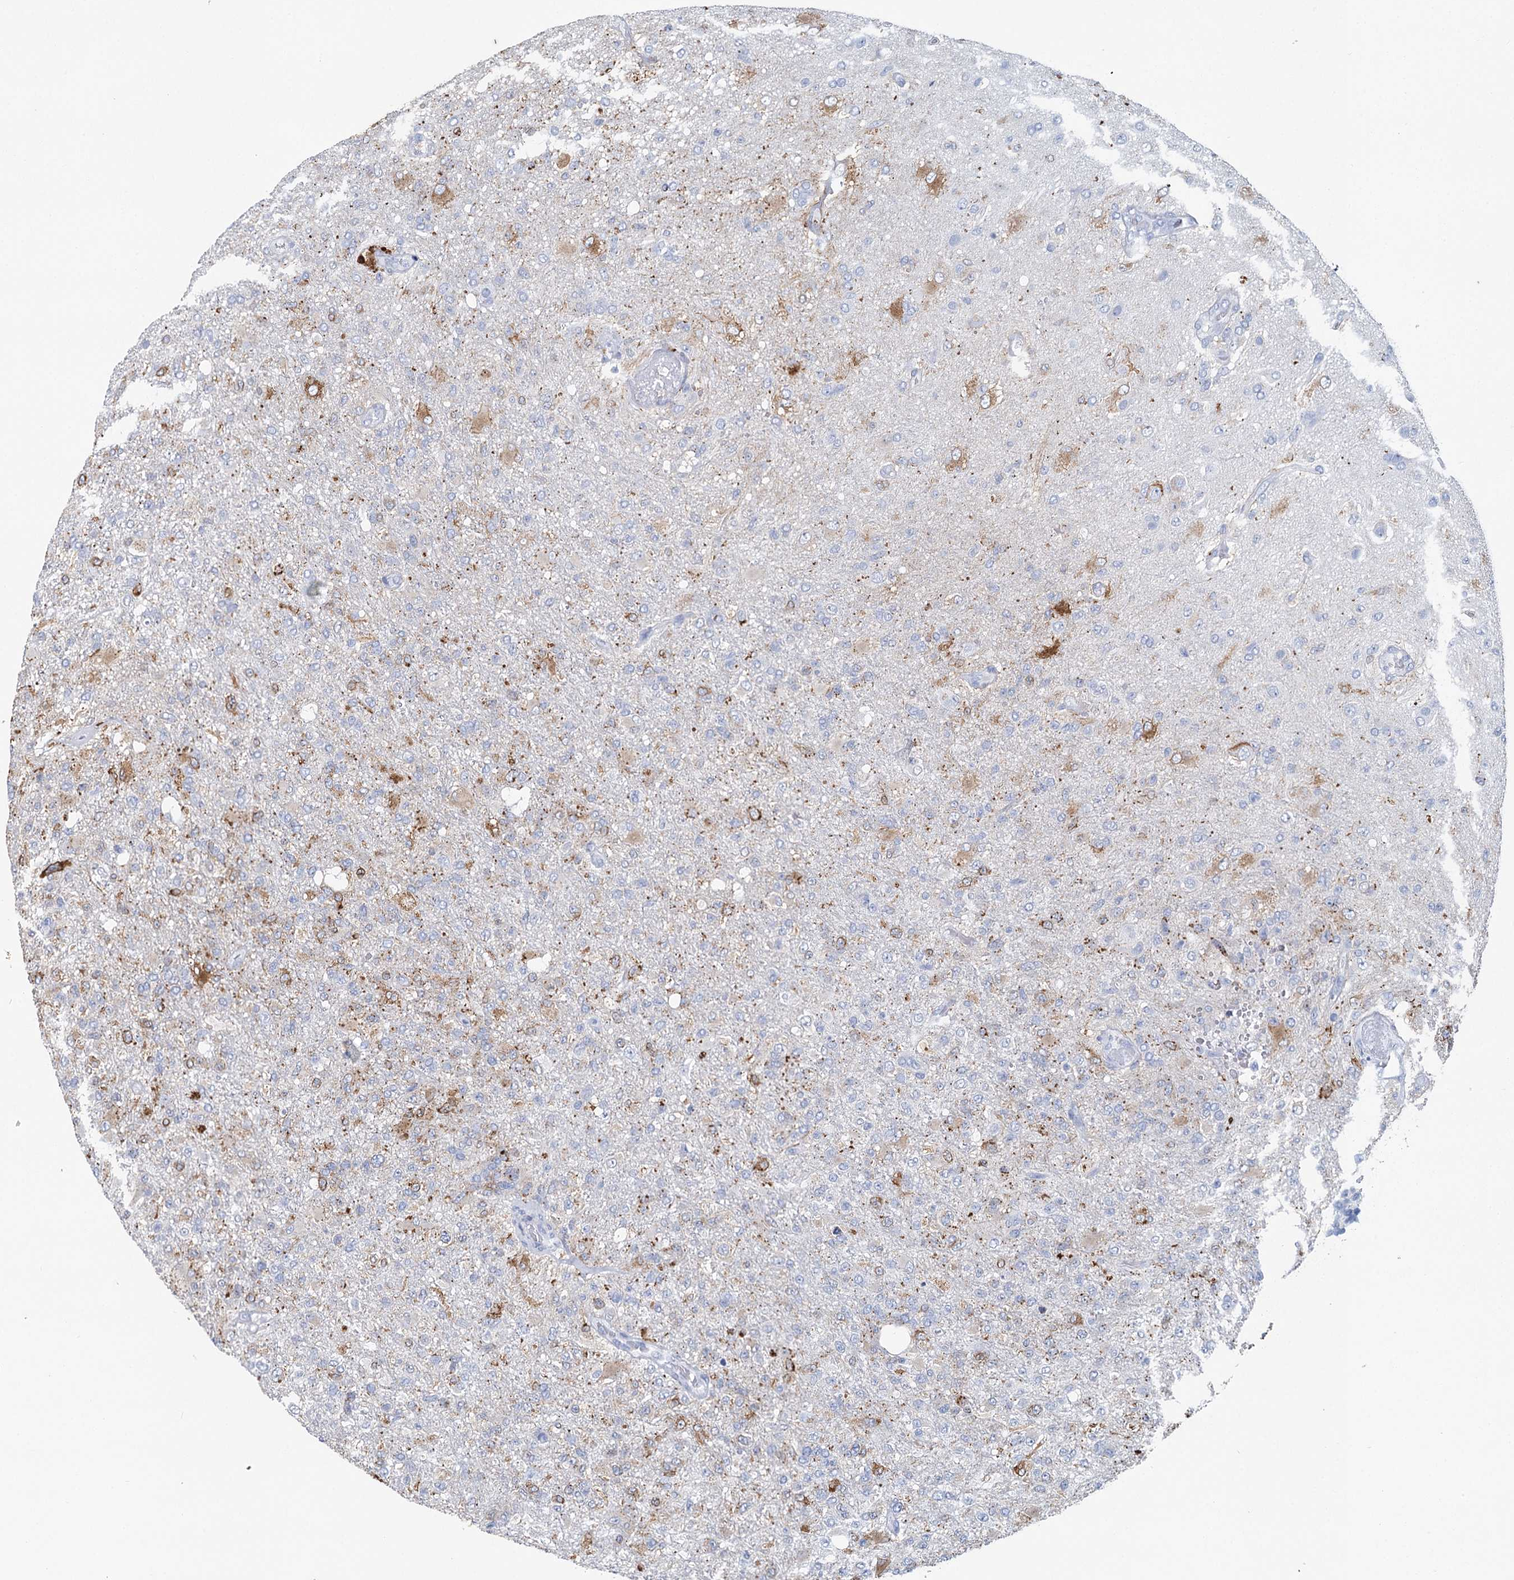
{"staining": {"intensity": "negative", "quantity": "none", "location": "none"}, "tissue": "glioma", "cell_type": "Tumor cells", "image_type": "cancer", "snomed": [{"axis": "morphology", "description": "Glioma, malignant, High grade"}, {"axis": "topography", "description": "Brain"}], "caption": "A high-resolution histopathology image shows immunohistochemistry (IHC) staining of high-grade glioma (malignant), which exhibits no significant positivity in tumor cells. (DAB immunohistochemistry (IHC) visualized using brightfield microscopy, high magnification).", "gene": "METTL7B", "patient": {"sex": "female", "age": 74}}